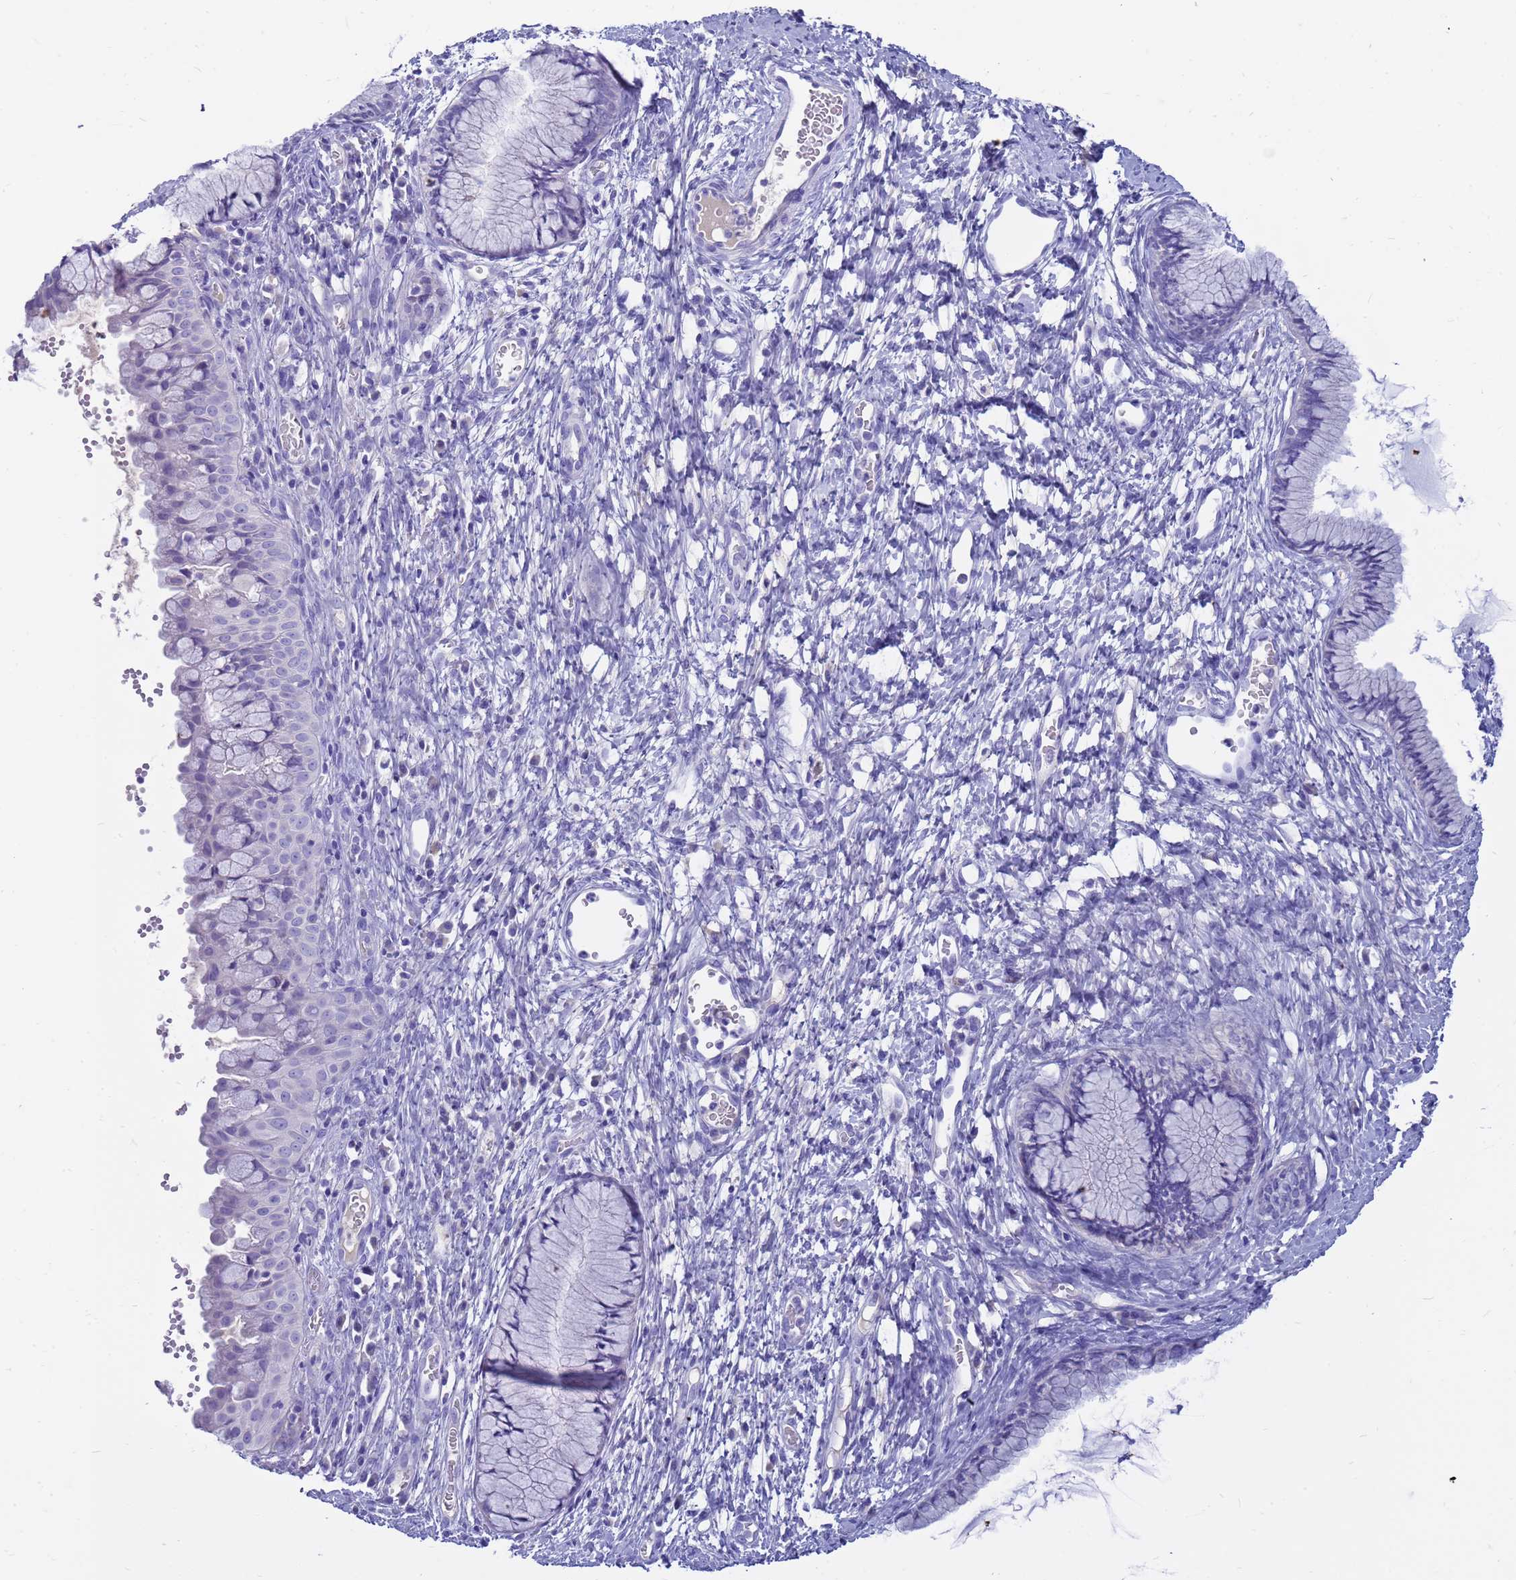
{"staining": {"intensity": "negative", "quantity": "none", "location": "none"}, "tissue": "cervix", "cell_type": "Glandular cells", "image_type": "normal", "snomed": [{"axis": "morphology", "description": "Normal tissue, NOS"}, {"axis": "topography", "description": "Cervix"}], "caption": "The photomicrograph demonstrates no staining of glandular cells in normal cervix. The staining is performed using DAB brown chromogen with nuclei counter-stained in using hematoxylin.", "gene": "SYCN", "patient": {"sex": "female", "age": 42}}